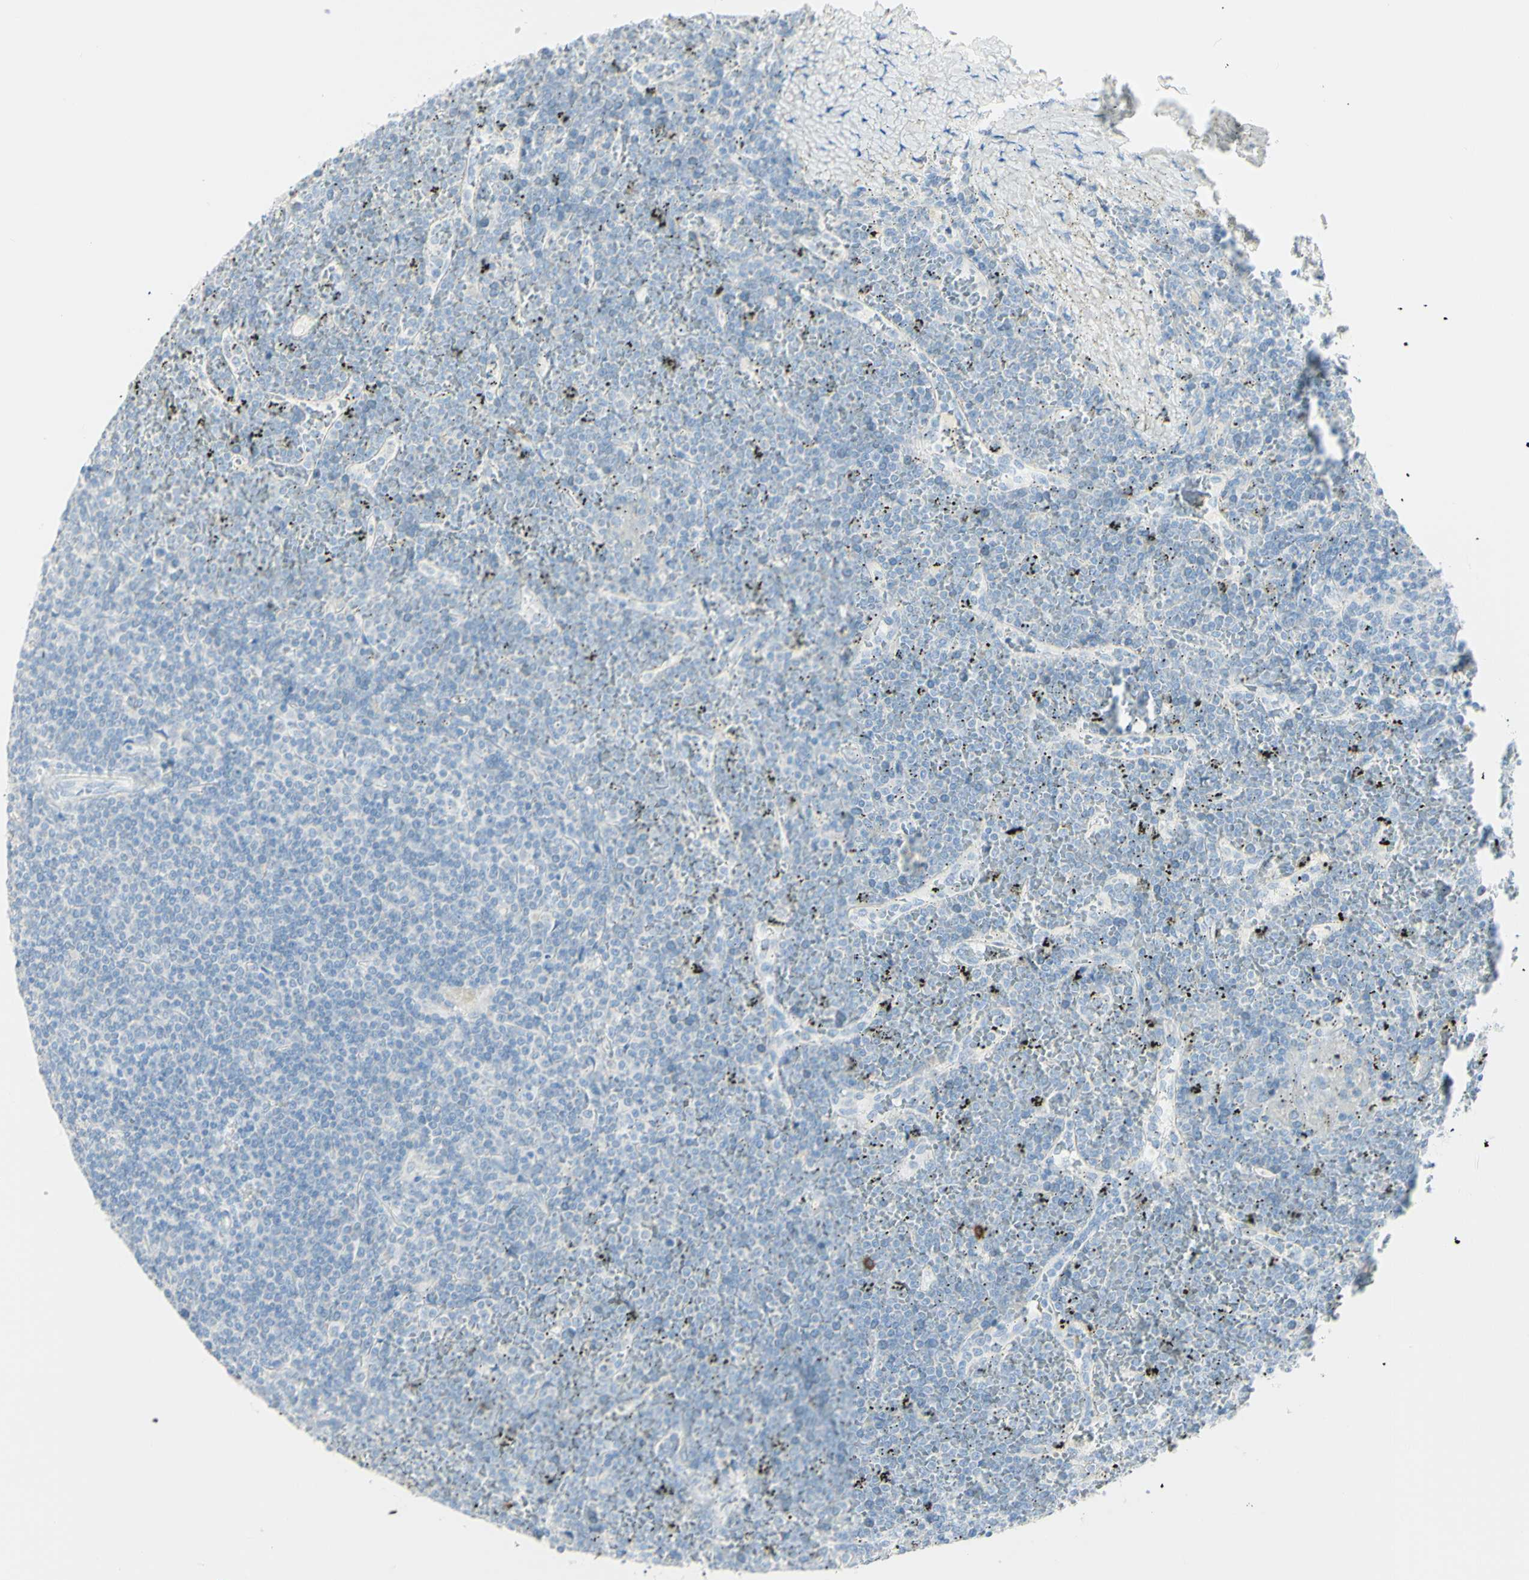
{"staining": {"intensity": "negative", "quantity": "none", "location": "none"}, "tissue": "lymphoma", "cell_type": "Tumor cells", "image_type": "cancer", "snomed": [{"axis": "morphology", "description": "Malignant lymphoma, non-Hodgkin's type, Low grade"}, {"axis": "topography", "description": "Spleen"}], "caption": "Human lymphoma stained for a protein using immunohistochemistry demonstrates no expression in tumor cells.", "gene": "LETM1", "patient": {"sex": "female", "age": 19}}